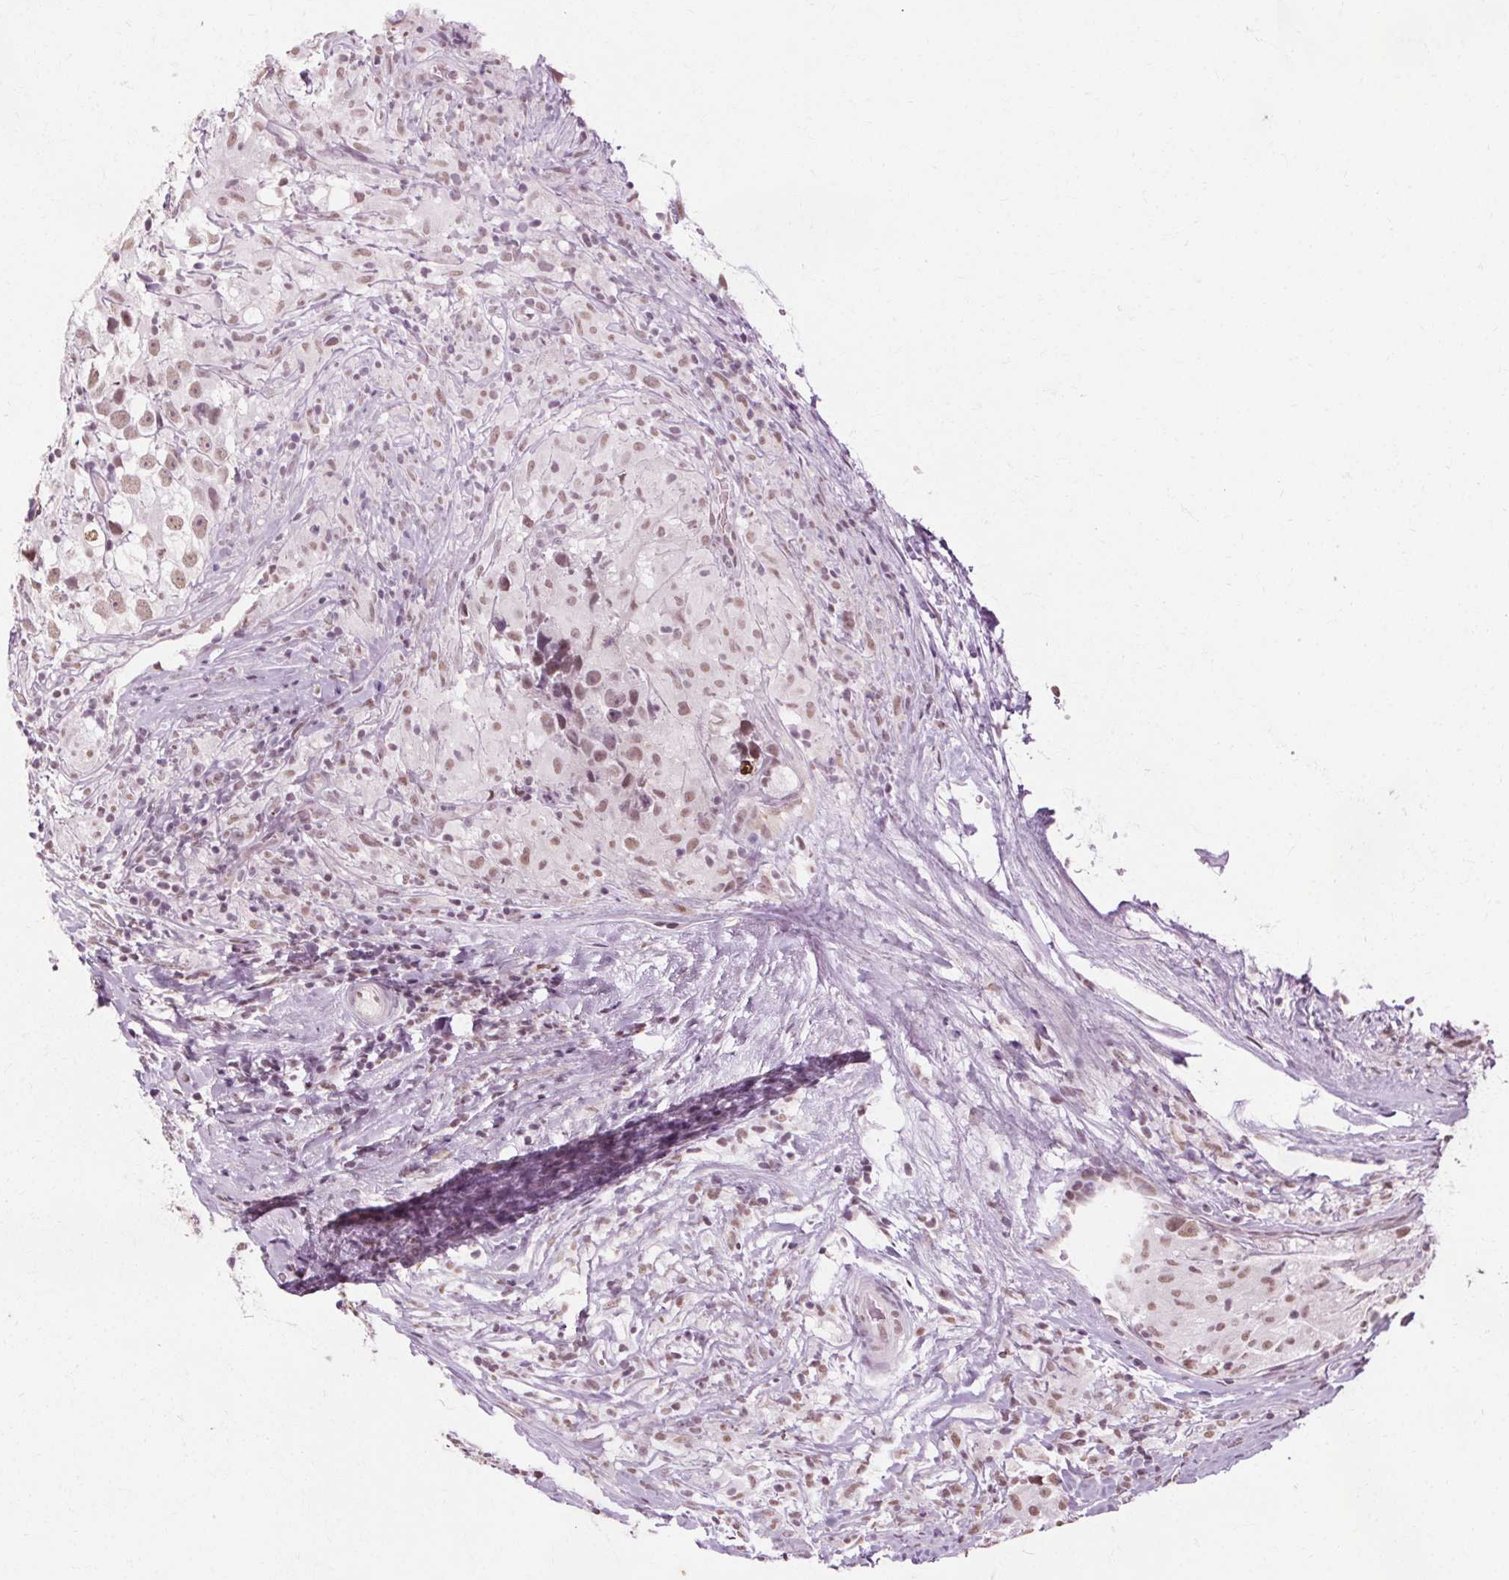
{"staining": {"intensity": "weak", "quantity": ">75%", "location": "nuclear"}, "tissue": "testis cancer", "cell_type": "Tumor cells", "image_type": "cancer", "snomed": [{"axis": "morphology", "description": "Seminoma, NOS"}, {"axis": "topography", "description": "Testis"}], "caption": "There is low levels of weak nuclear expression in tumor cells of seminoma (testis), as demonstrated by immunohistochemical staining (brown color).", "gene": "CEBPA", "patient": {"sex": "male", "age": 46}}